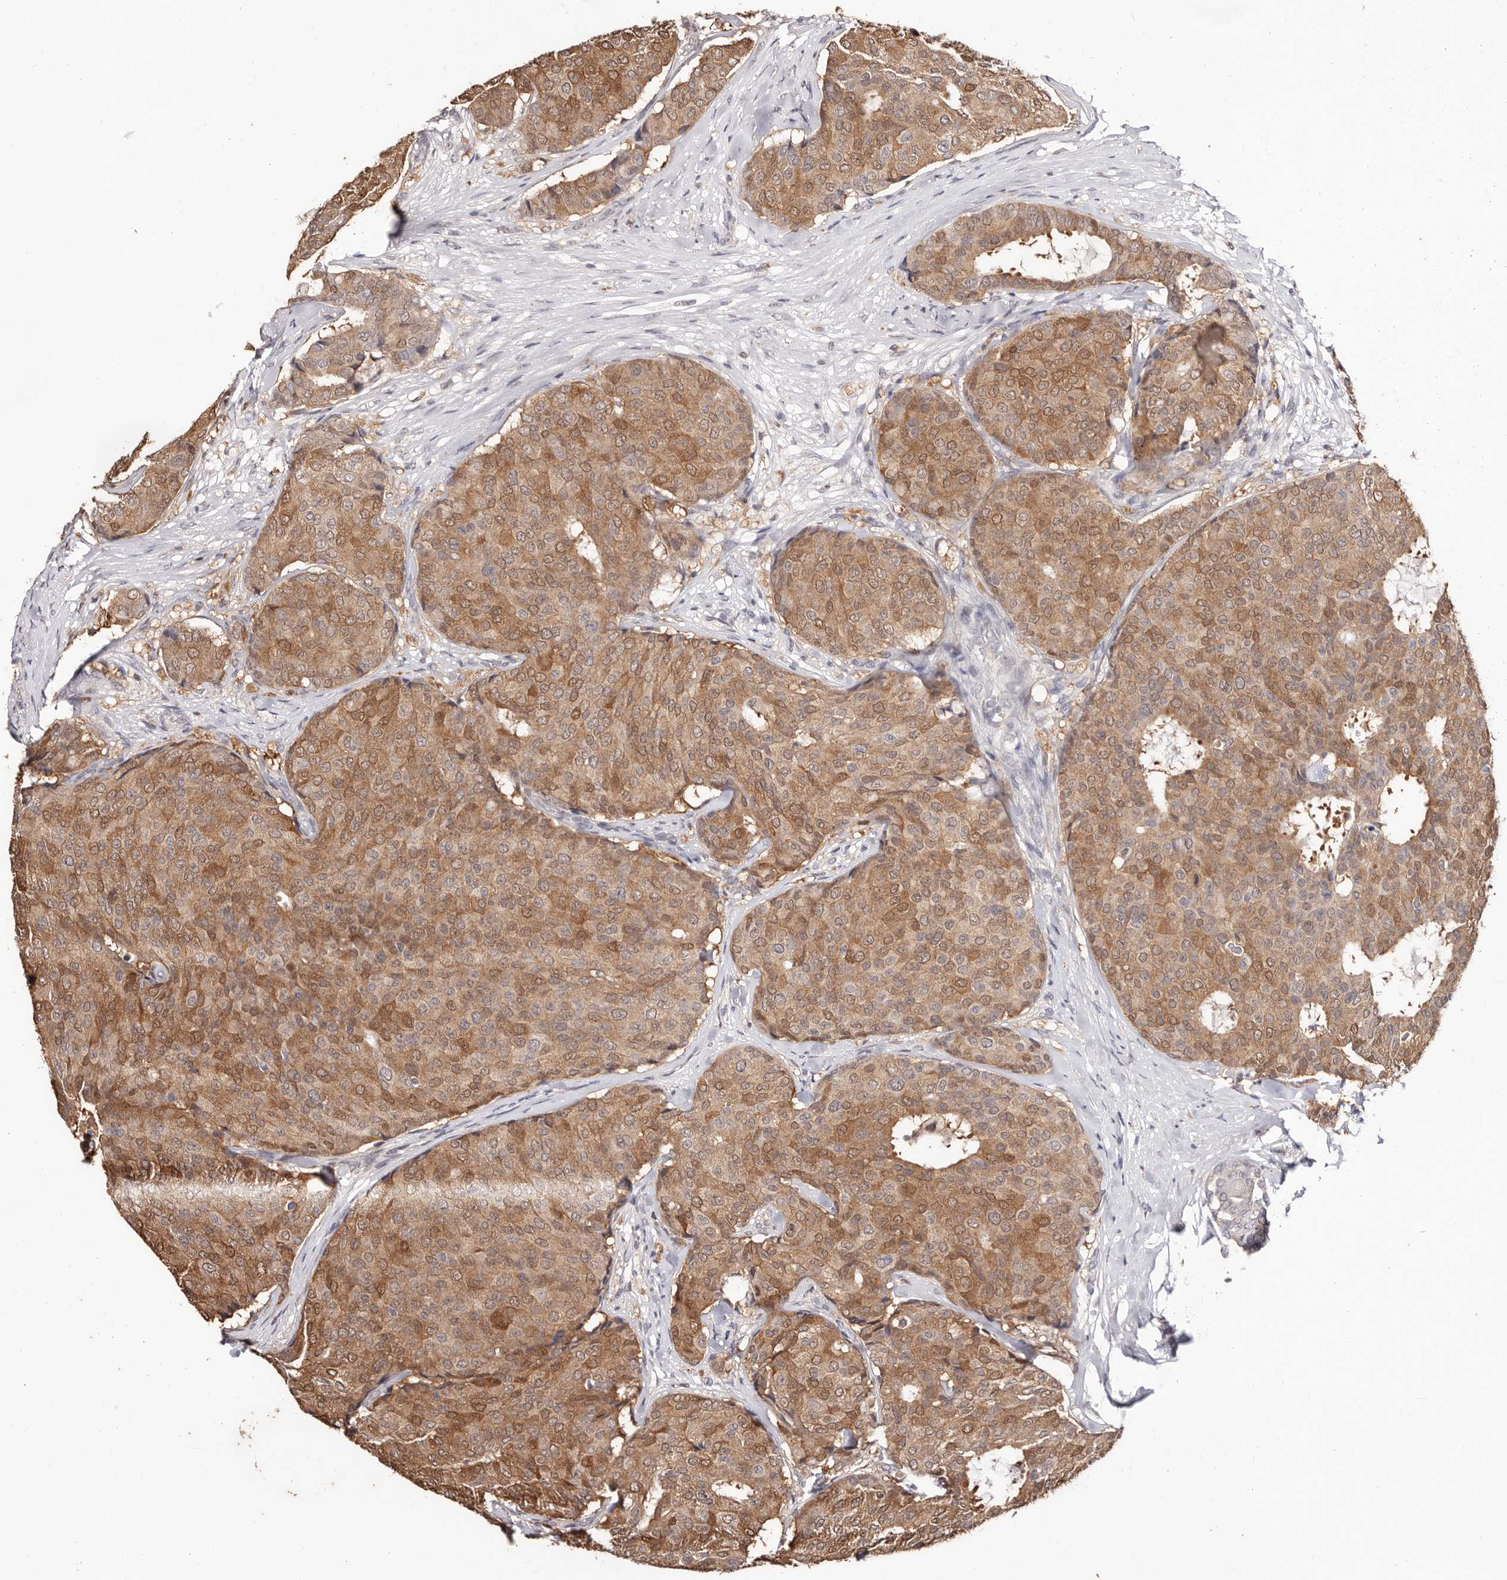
{"staining": {"intensity": "moderate", "quantity": ">75%", "location": "cytoplasmic/membranous"}, "tissue": "breast cancer", "cell_type": "Tumor cells", "image_type": "cancer", "snomed": [{"axis": "morphology", "description": "Duct carcinoma"}, {"axis": "topography", "description": "Breast"}], "caption": "Breast cancer tissue displays moderate cytoplasmic/membranous positivity in about >75% of tumor cells", "gene": "TYW3", "patient": {"sex": "female", "age": 75}}